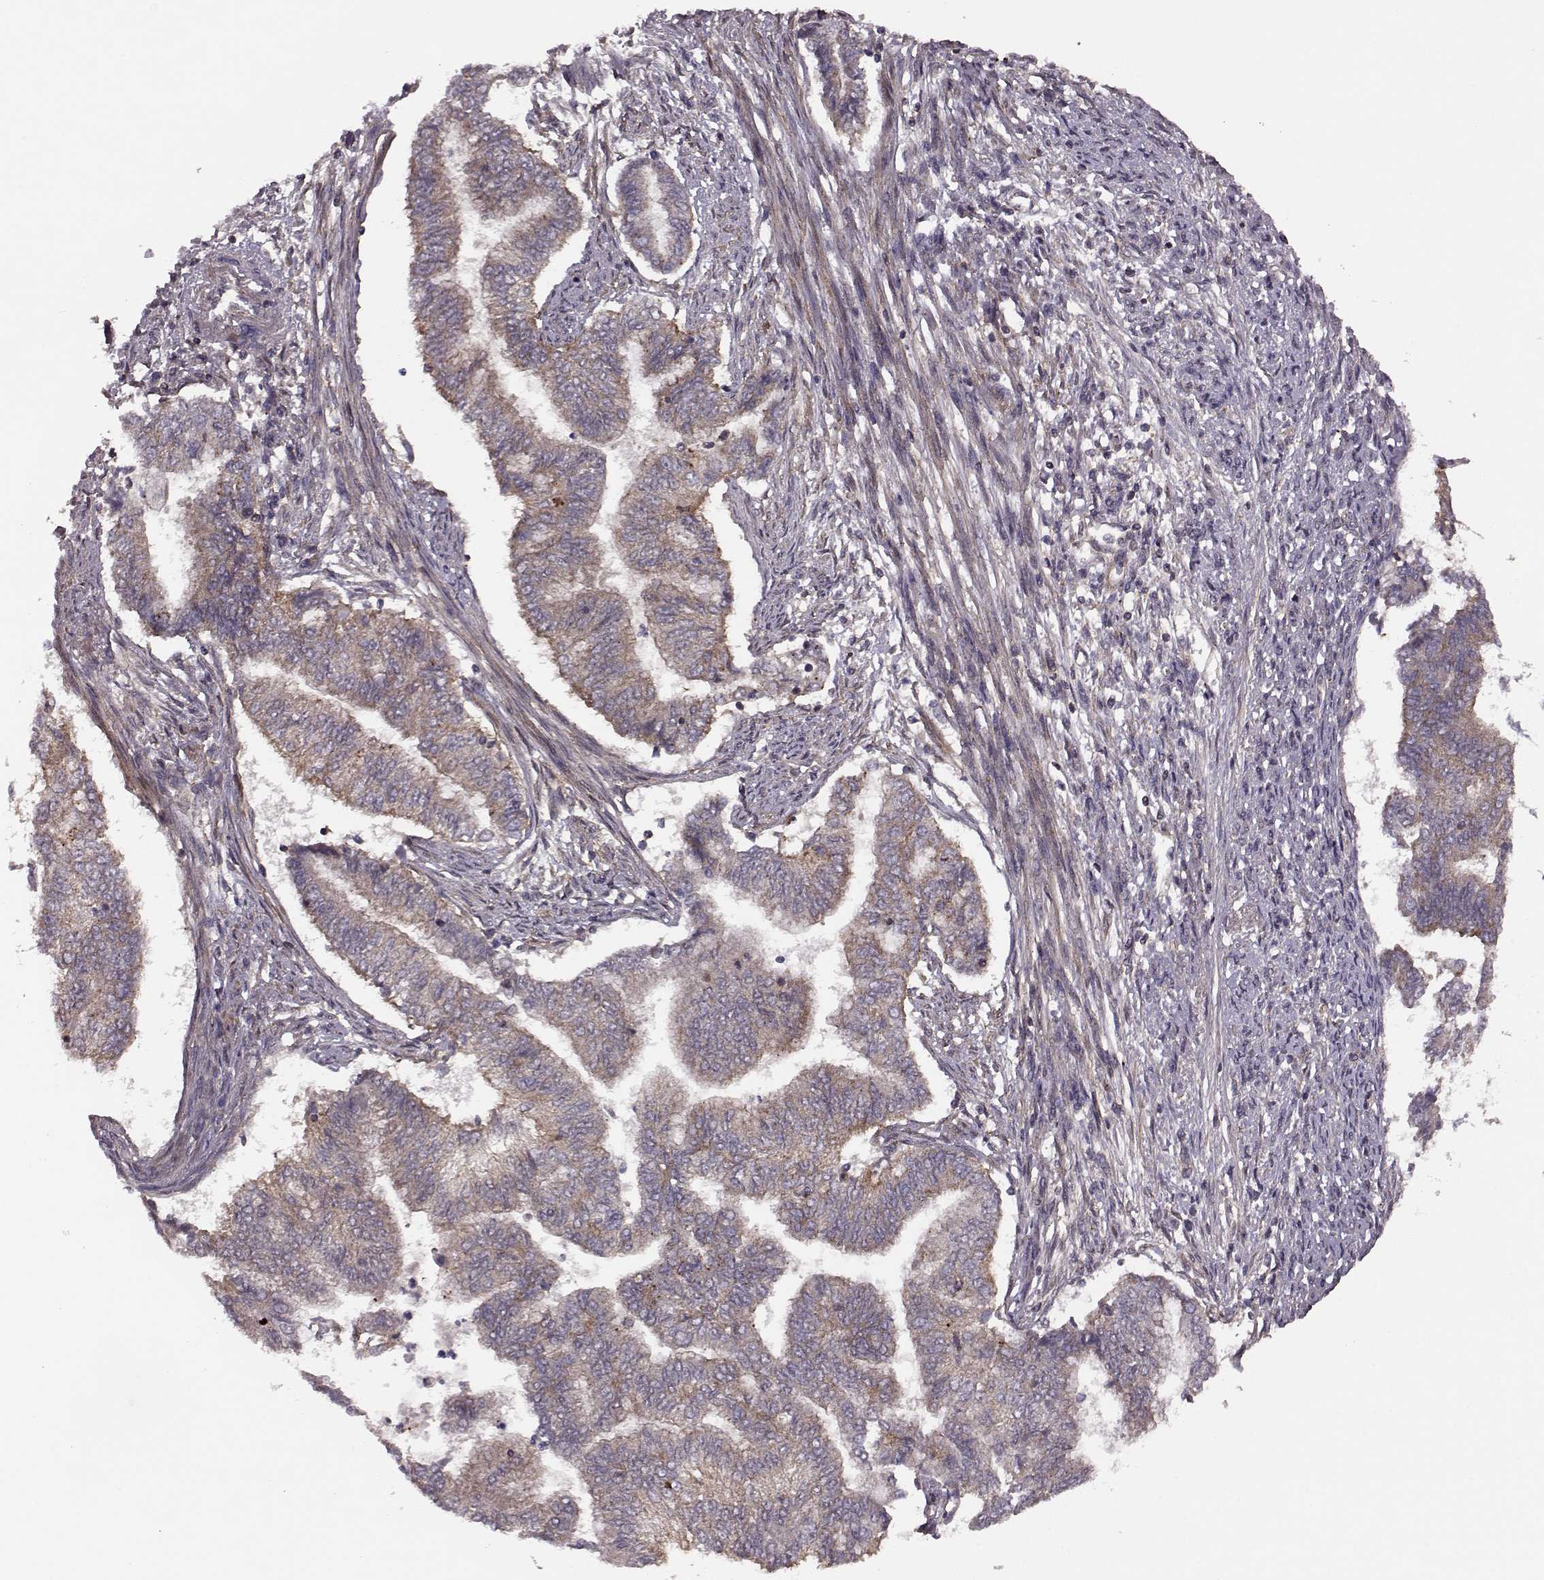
{"staining": {"intensity": "moderate", "quantity": ">75%", "location": "cytoplasmic/membranous"}, "tissue": "endometrial cancer", "cell_type": "Tumor cells", "image_type": "cancer", "snomed": [{"axis": "morphology", "description": "Adenocarcinoma, NOS"}, {"axis": "topography", "description": "Endometrium"}], "caption": "Endometrial adenocarcinoma tissue demonstrates moderate cytoplasmic/membranous positivity in approximately >75% of tumor cells, visualized by immunohistochemistry.", "gene": "FNIP2", "patient": {"sex": "female", "age": 65}}